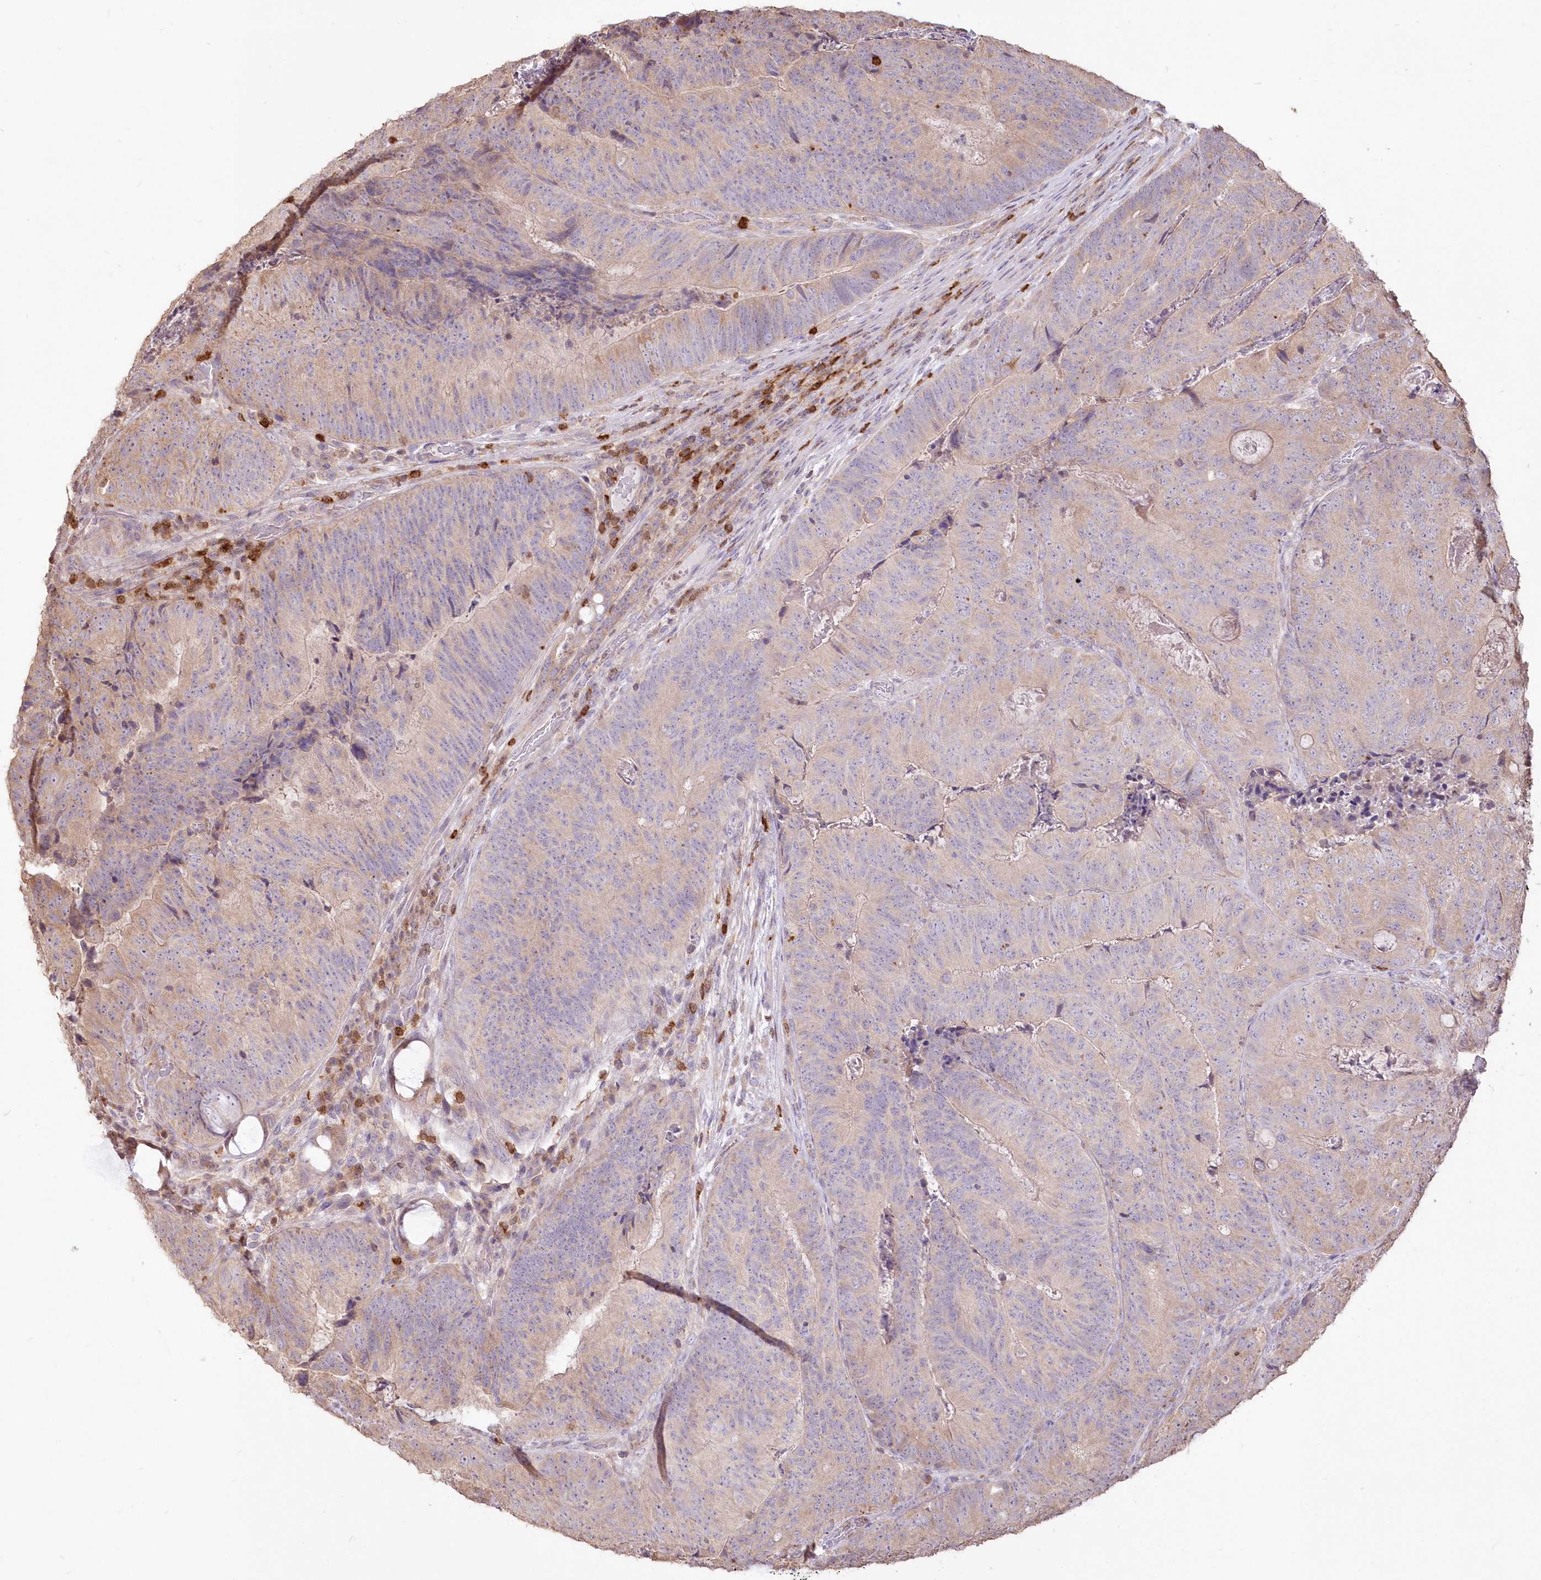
{"staining": {"intensity": "negative", "quantity": "none", "location": "none"}, "tissue": "colorectal cancer", "cell_type": "Tumor cells", "image_type": "cancer", "snomed": [{"axis": "morphology", "description": "Adenocarcinoma, NOS"}, {"axis": "topography", "description": "Colon"}], "caption": "Protein analysis of adenocarcinoma (colorectal) shows no significant staining in tumor cells. The staining was performed using DAB to visualize the protein expression in brown, while the nuclei were stained in blue with hematoxylin (Magnification: 20x).", "gene": "STK17B", "patient": {"sex": "female", "age": 67}}